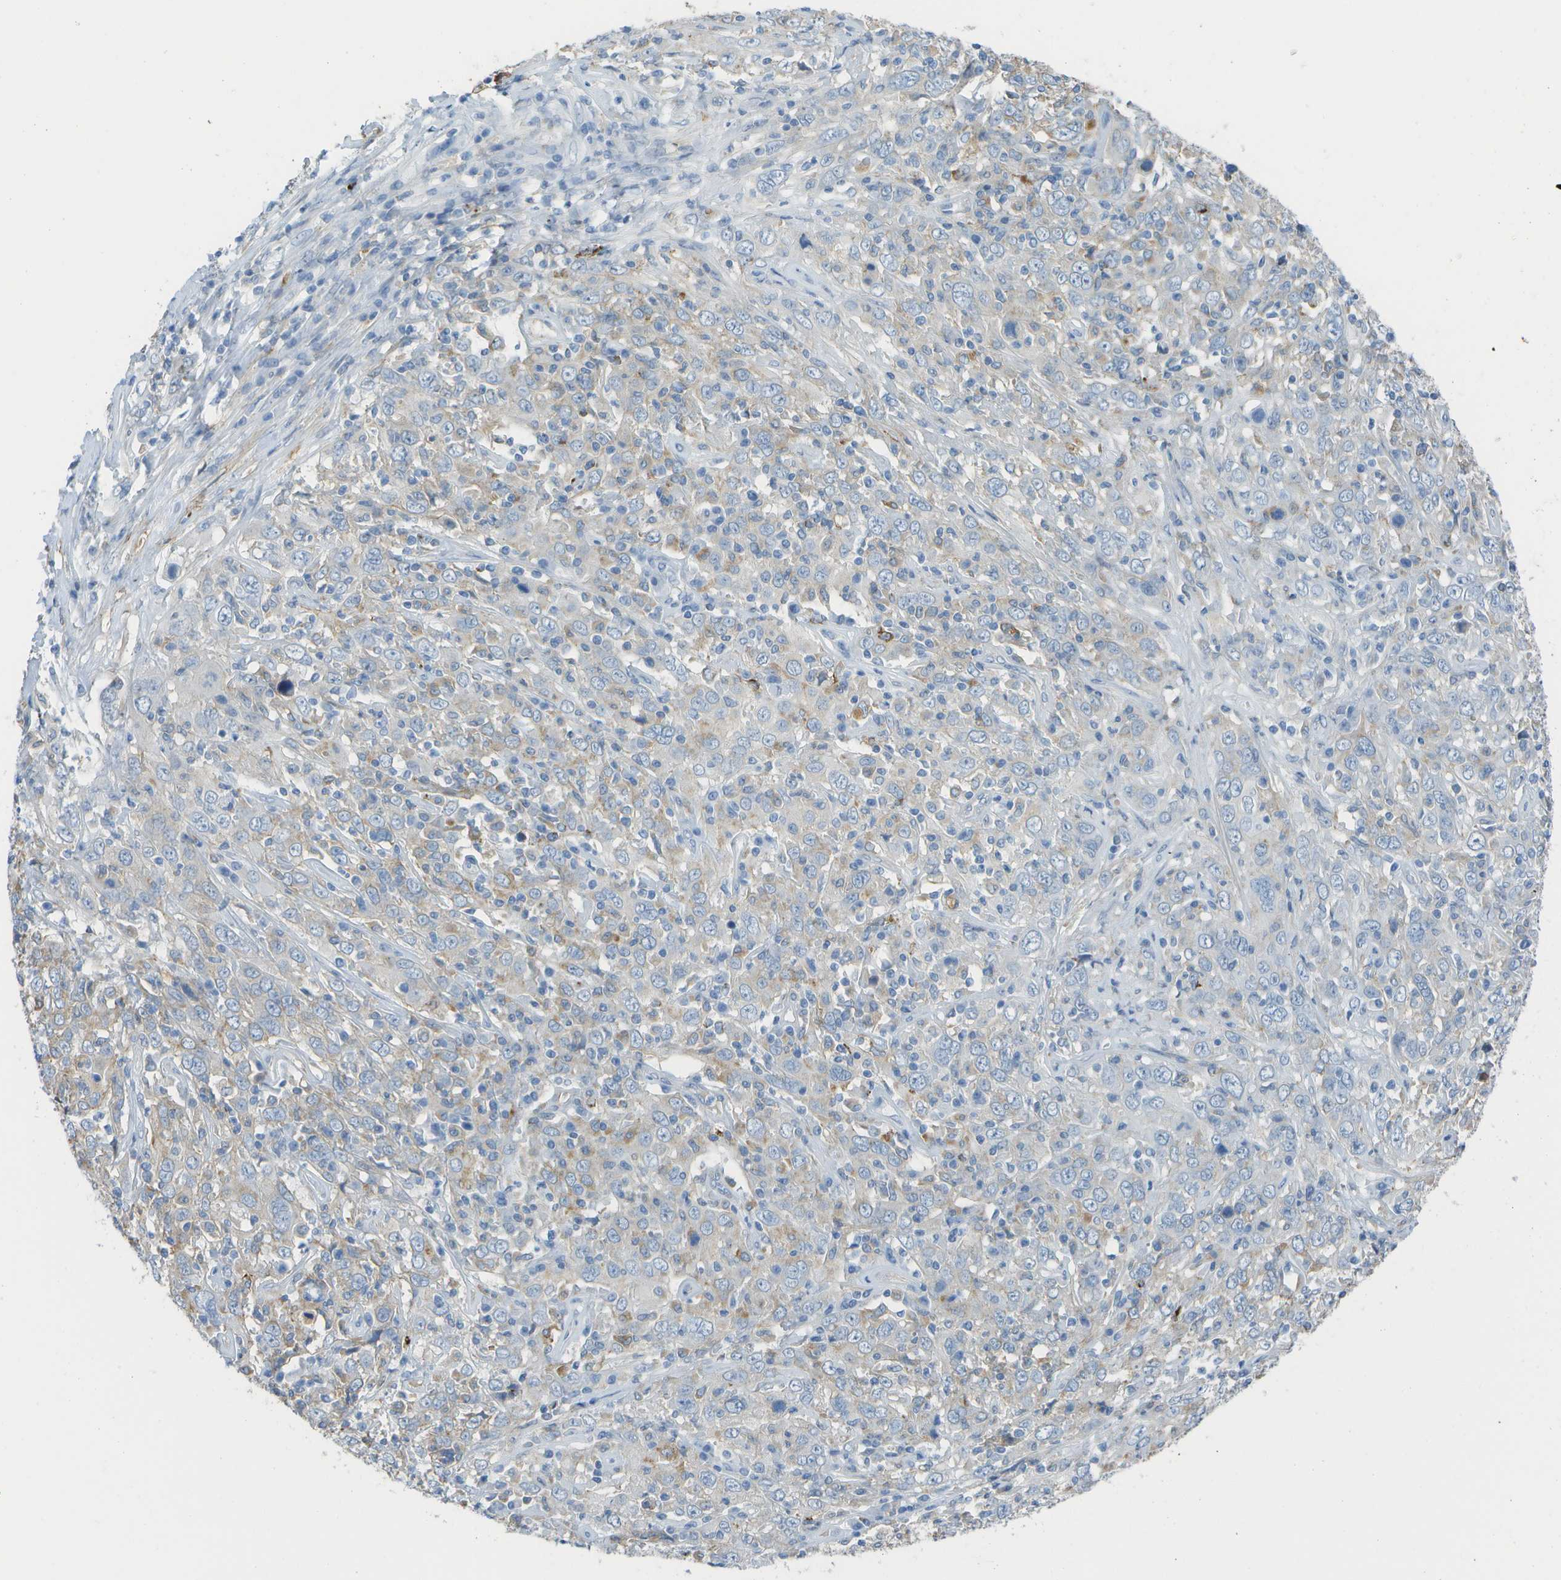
{"staining": {"intensity": "weak", "quantity": "<25%", "location": "cytoplasmic/membranous"}, "tissue": "cervical cancer", "cell_type": "Tumor cells", "image_type": "cancer", "snomed": [{"axis": "morphology", "description": "Squamous cell carcinoma, NOS"}, {"axis": "topography", "description": "Cervix"}], "caption": "IHC micrograph of human cervical cancer stained for a protein (brown), which exhibits no positivity in tumor cells.", "gene": "ZBTB43", "patient": {"sex": "female", "age": 46}}